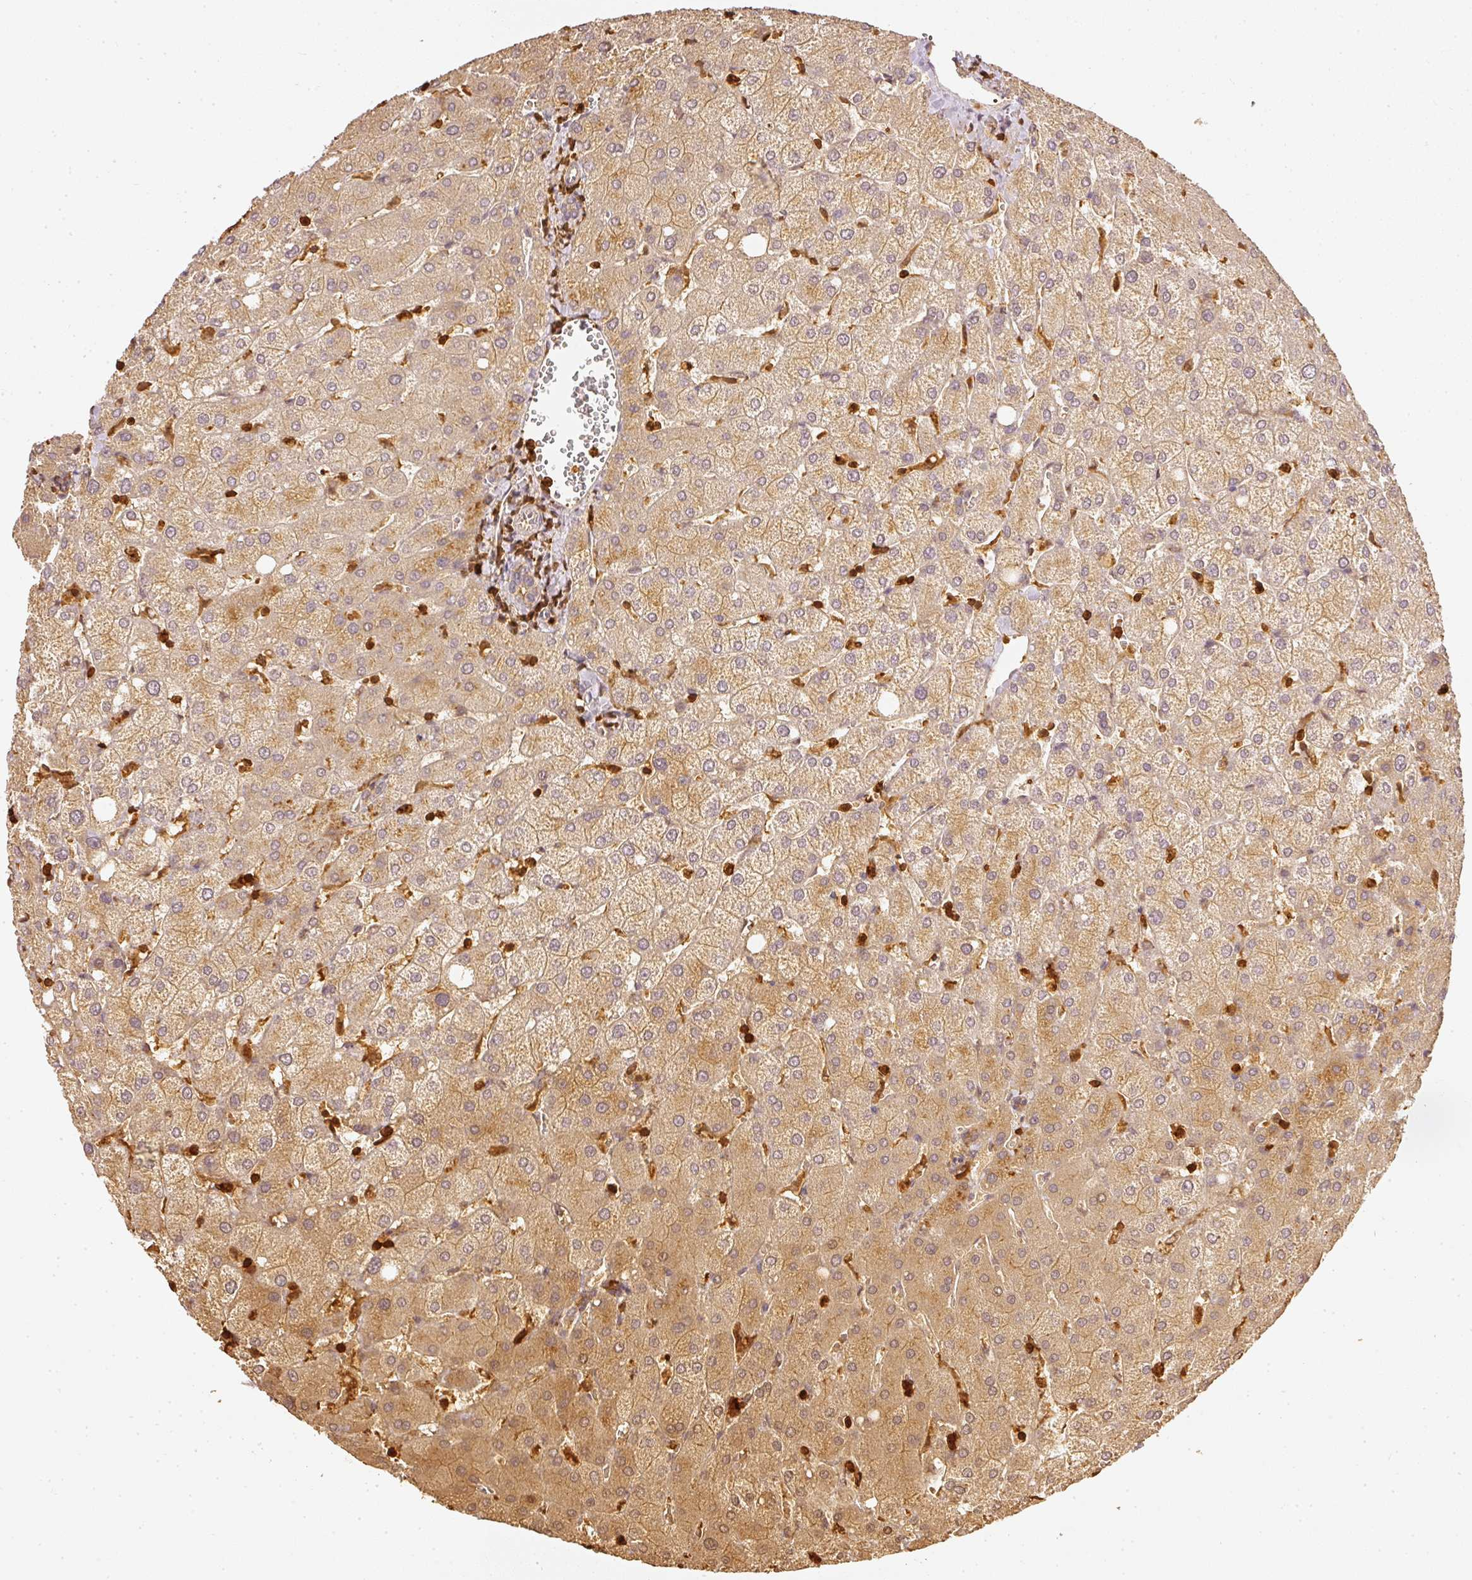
{"staining": {"intensity": "negative", "quantity": "none", "location": "none"}, "tissue": "liver", "cell_type": "Cholangiocytes", "image_type": "normal", "snomed": [{"axis": "morphology", "description": "Normal tissue, NOS"}, {"axis": "topography", "description": "Liver"}], "caption": "High power microscopy histopathology image of an immunohistochemistry (IHC) histopathology image of unremarkable liver, revealing no significant staining in cholangiocytes. (DAB (3,3'-diaminobenzidine) IHC with hematoxylin counter stain).", "gene": "PFN1", "patient": {"sex": "female", "age": 54}}